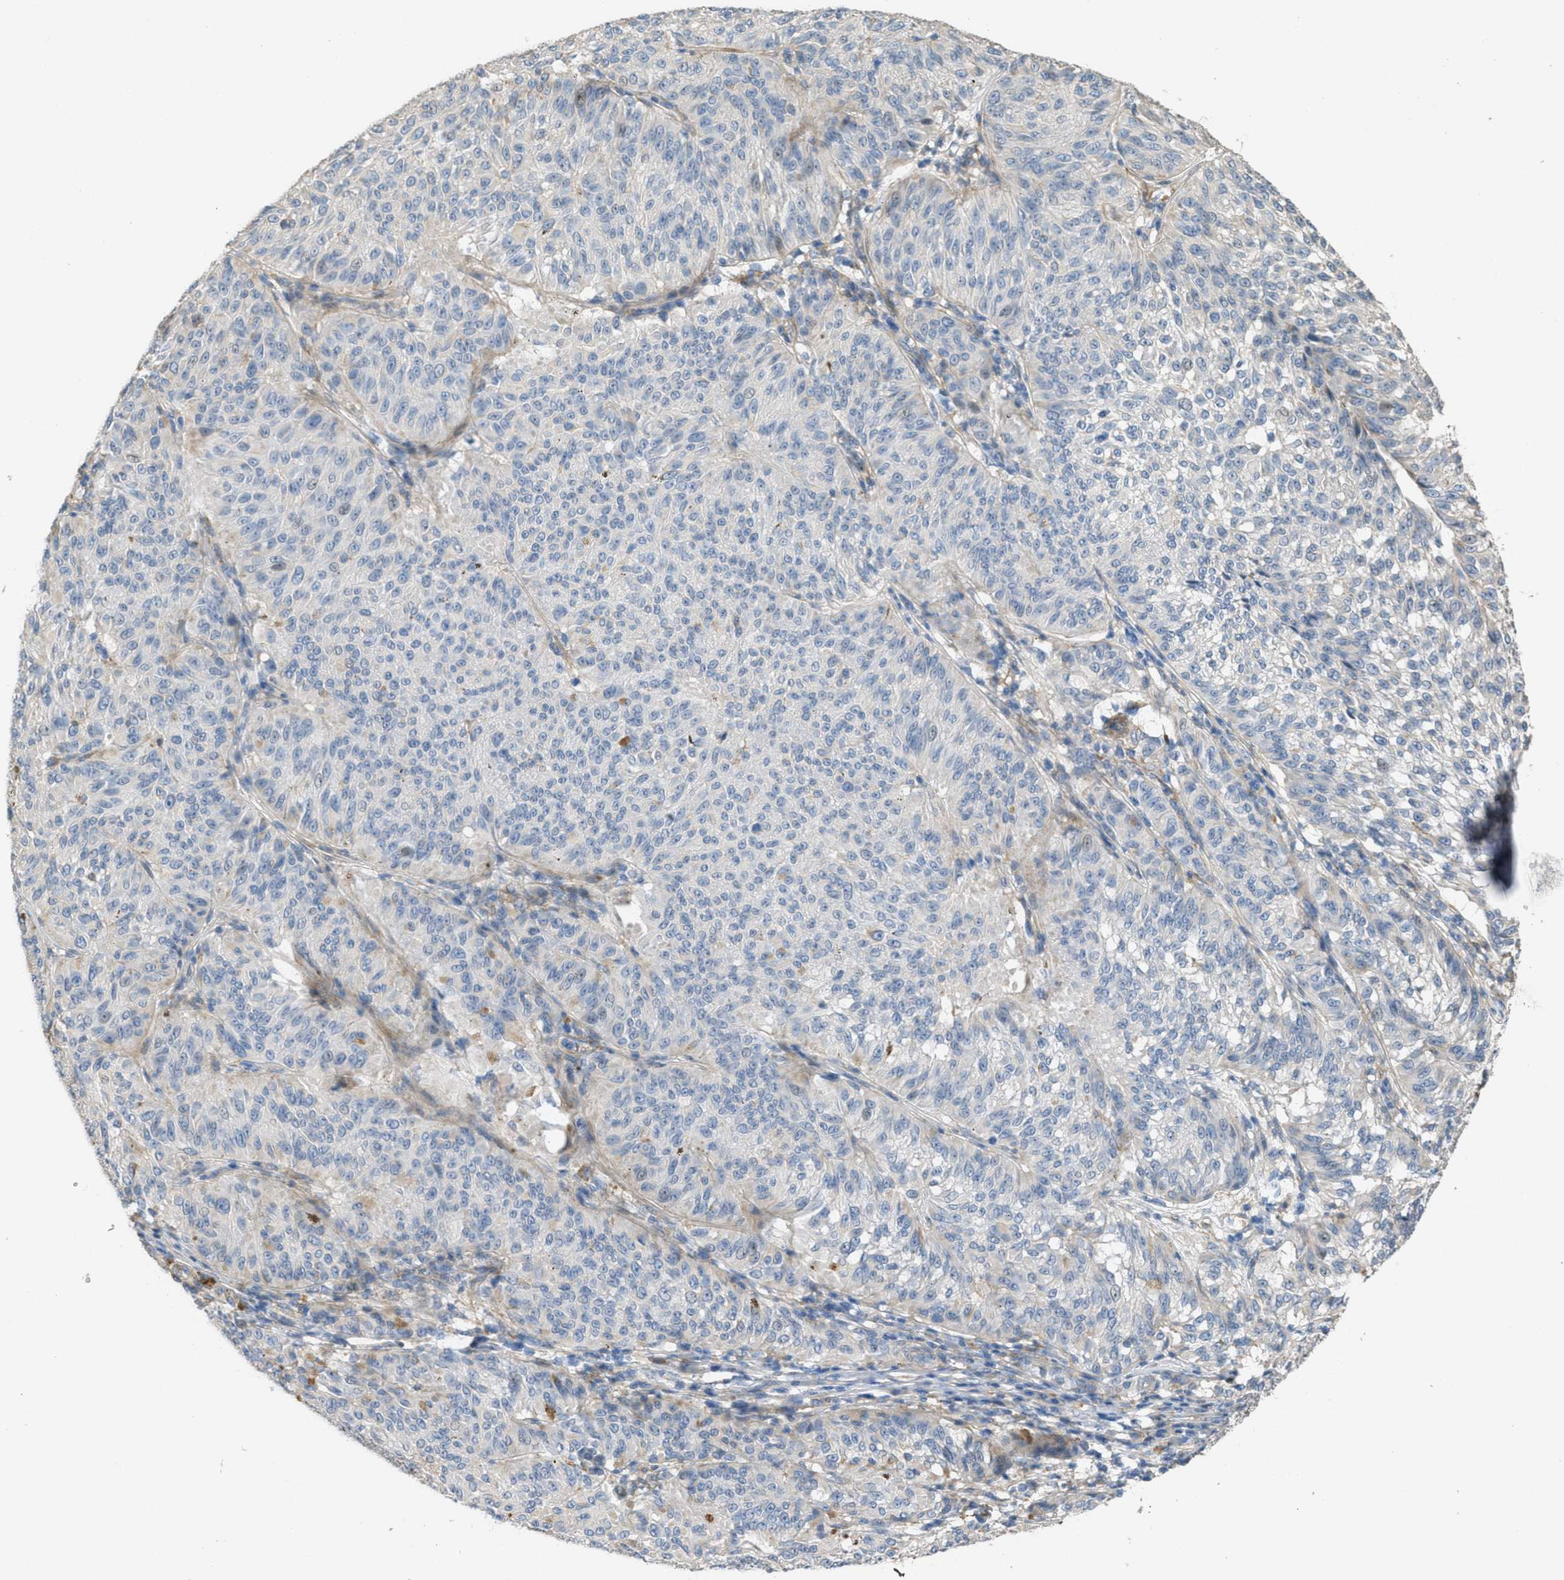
{"staining": {"intensity": "negative", "quantity": "none", "location": "none"}, "tissue": "melanoma", "cell_type": "Tumor cells", "image_type": "cancer", "snomed": [{"axis": "morphology", "description": "Malignant melanoma, NOS"}, {"axis": "topography", "description": "Skin"}], "caption": "Tumor cells are negative for brown protein staining in melanoma.", "gene": "ADCY5", "patient": {"sex": "female", "age": 72}}